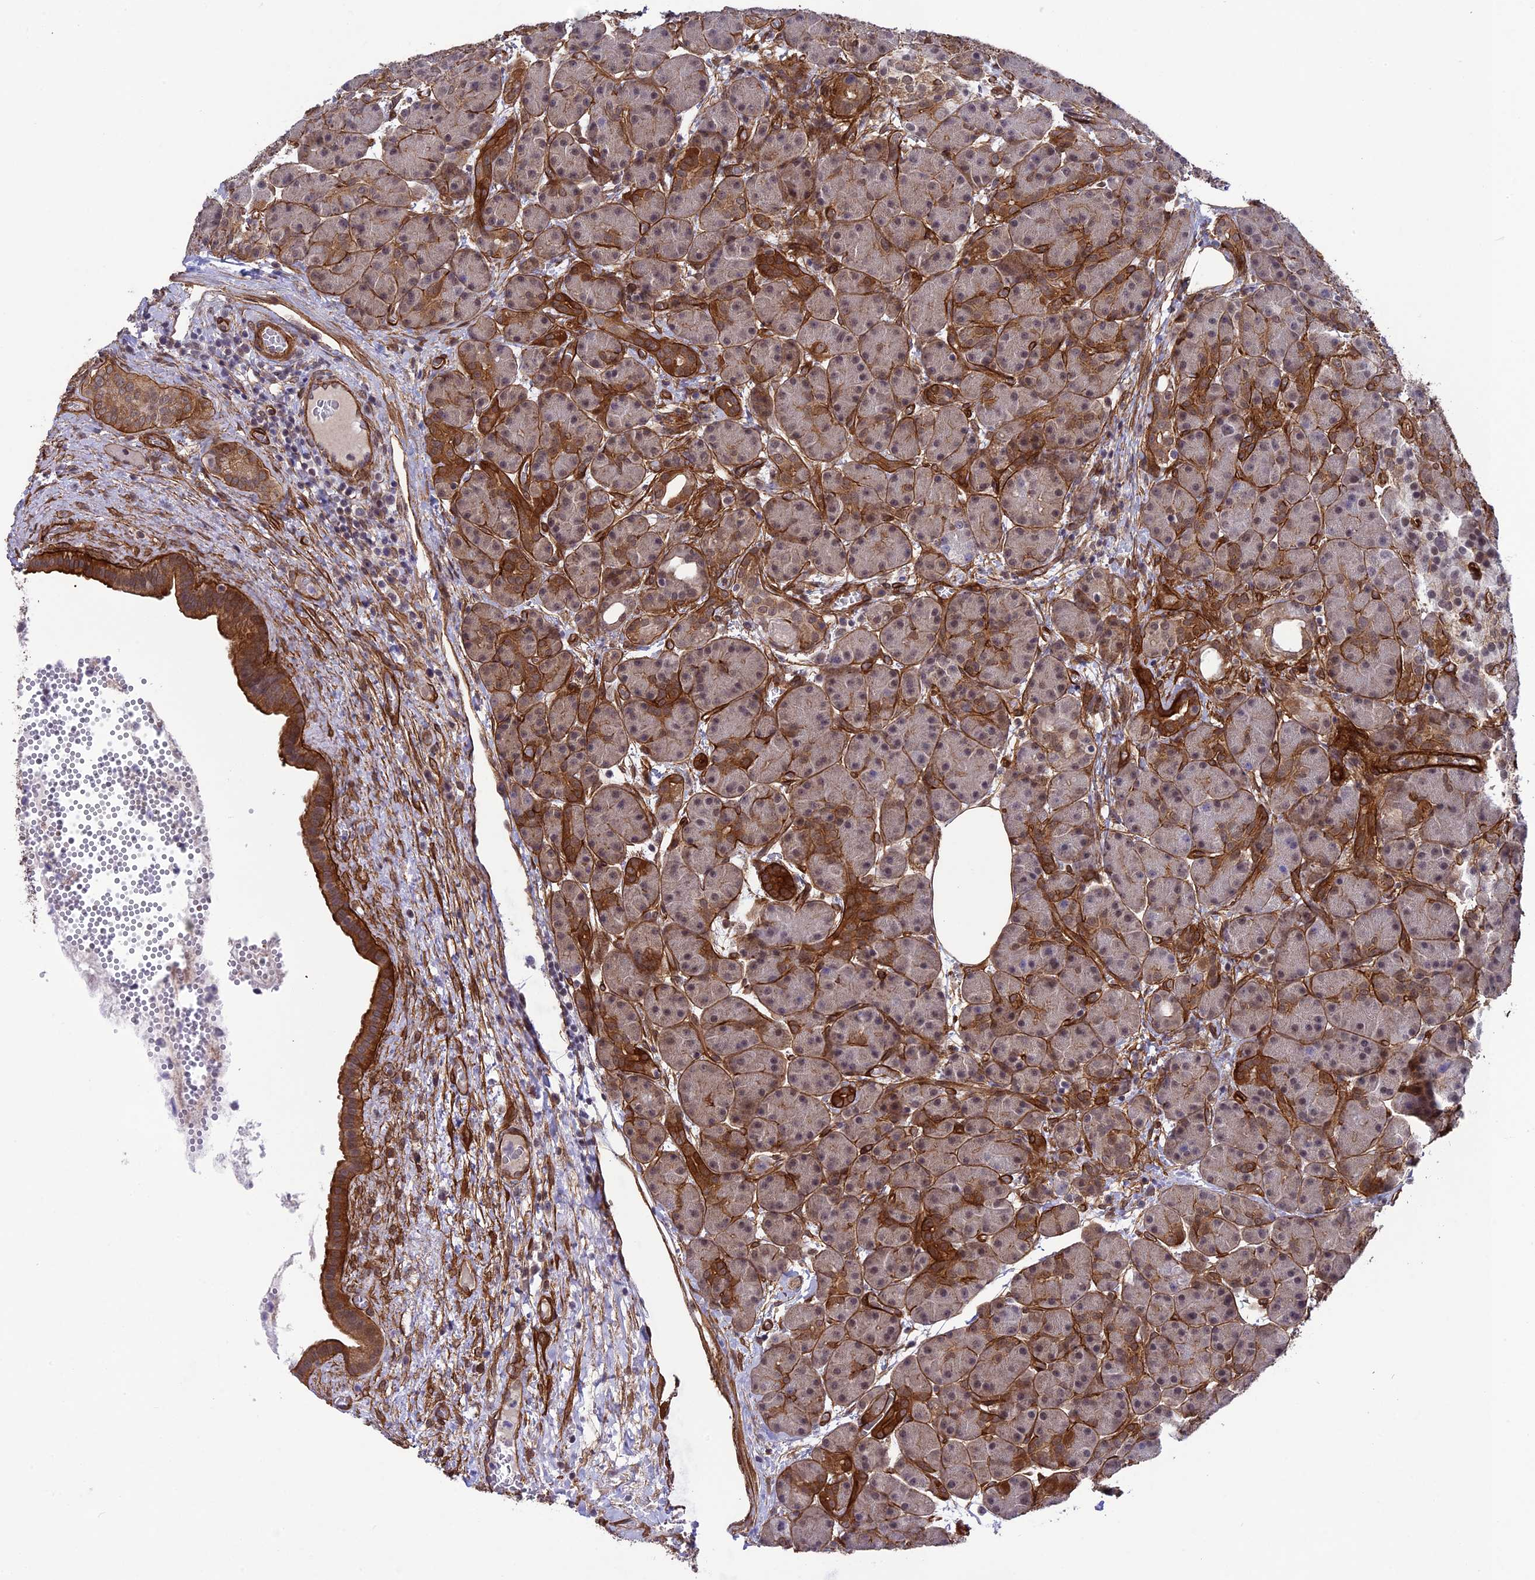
{"staining": {"intensity": "strong", "quantity": "<25%", "location": "cytoplasmic/membranous"}, "tissue": "pancreas", "cell_type": "Exocrine glandular cells", "image_type": "normal", "snomed": [{"axis": "morphology", "description": "Normal tissue, NOS"}, {"axis": "topography", "description": "Pancreas"}], "caption": "A medium amount of strong cytoplasmic/membranous positivity is seen in approximately <25% of exocrine glandular cells in benign pancreas. (brown staining indicates protein expression, while blue staining denotes nuclei).", "gene": "TNS1", "patient": {"sex": "male", "age": 63}}